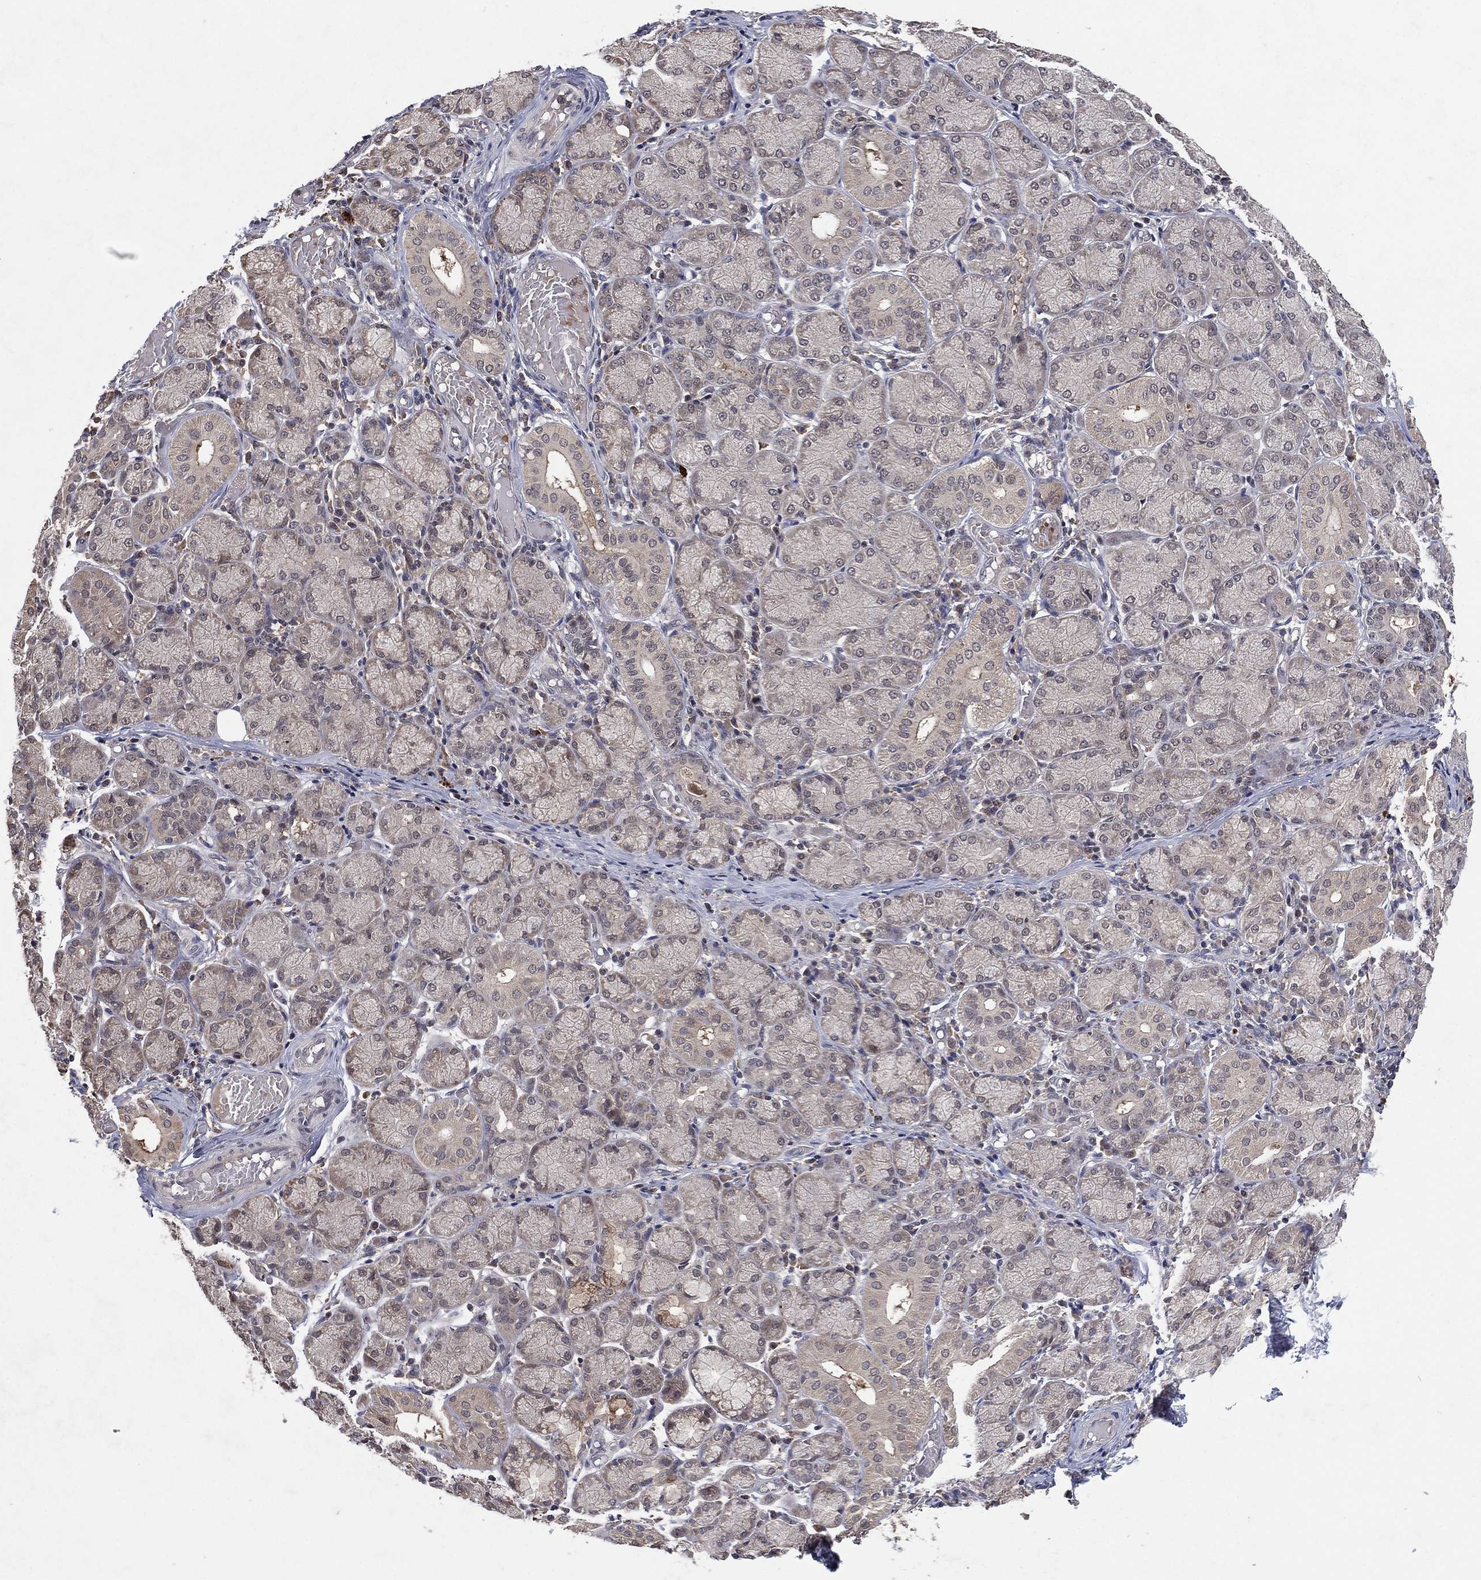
{"staining": {"intensity": "negative", "quantity": "none", "location": "none"}, "tissue": "salivary gland", "cell_type": "Glandular cells", "image_type": "normal", "snomed": [{"axis": "morphology", "description": "Normal tissue, NOS"}, {"axis": "topography", "description": "Salivary gland"}, {"axis": "topography", "description": "Peripheral nerve tissue"}], "caption": "DAB (3,3'-diaminobenzidine) immunohistochemical staining of benign salivary gland reveals no significant positivity in glandular cells. The staining is performed using DAB (3,3'-diaminobenzidine) brown chromogen with nuclei counter-stained in using hematoxylin.", "gene": "ATG4B", "patient": {"sex": "female", "age": 24}}